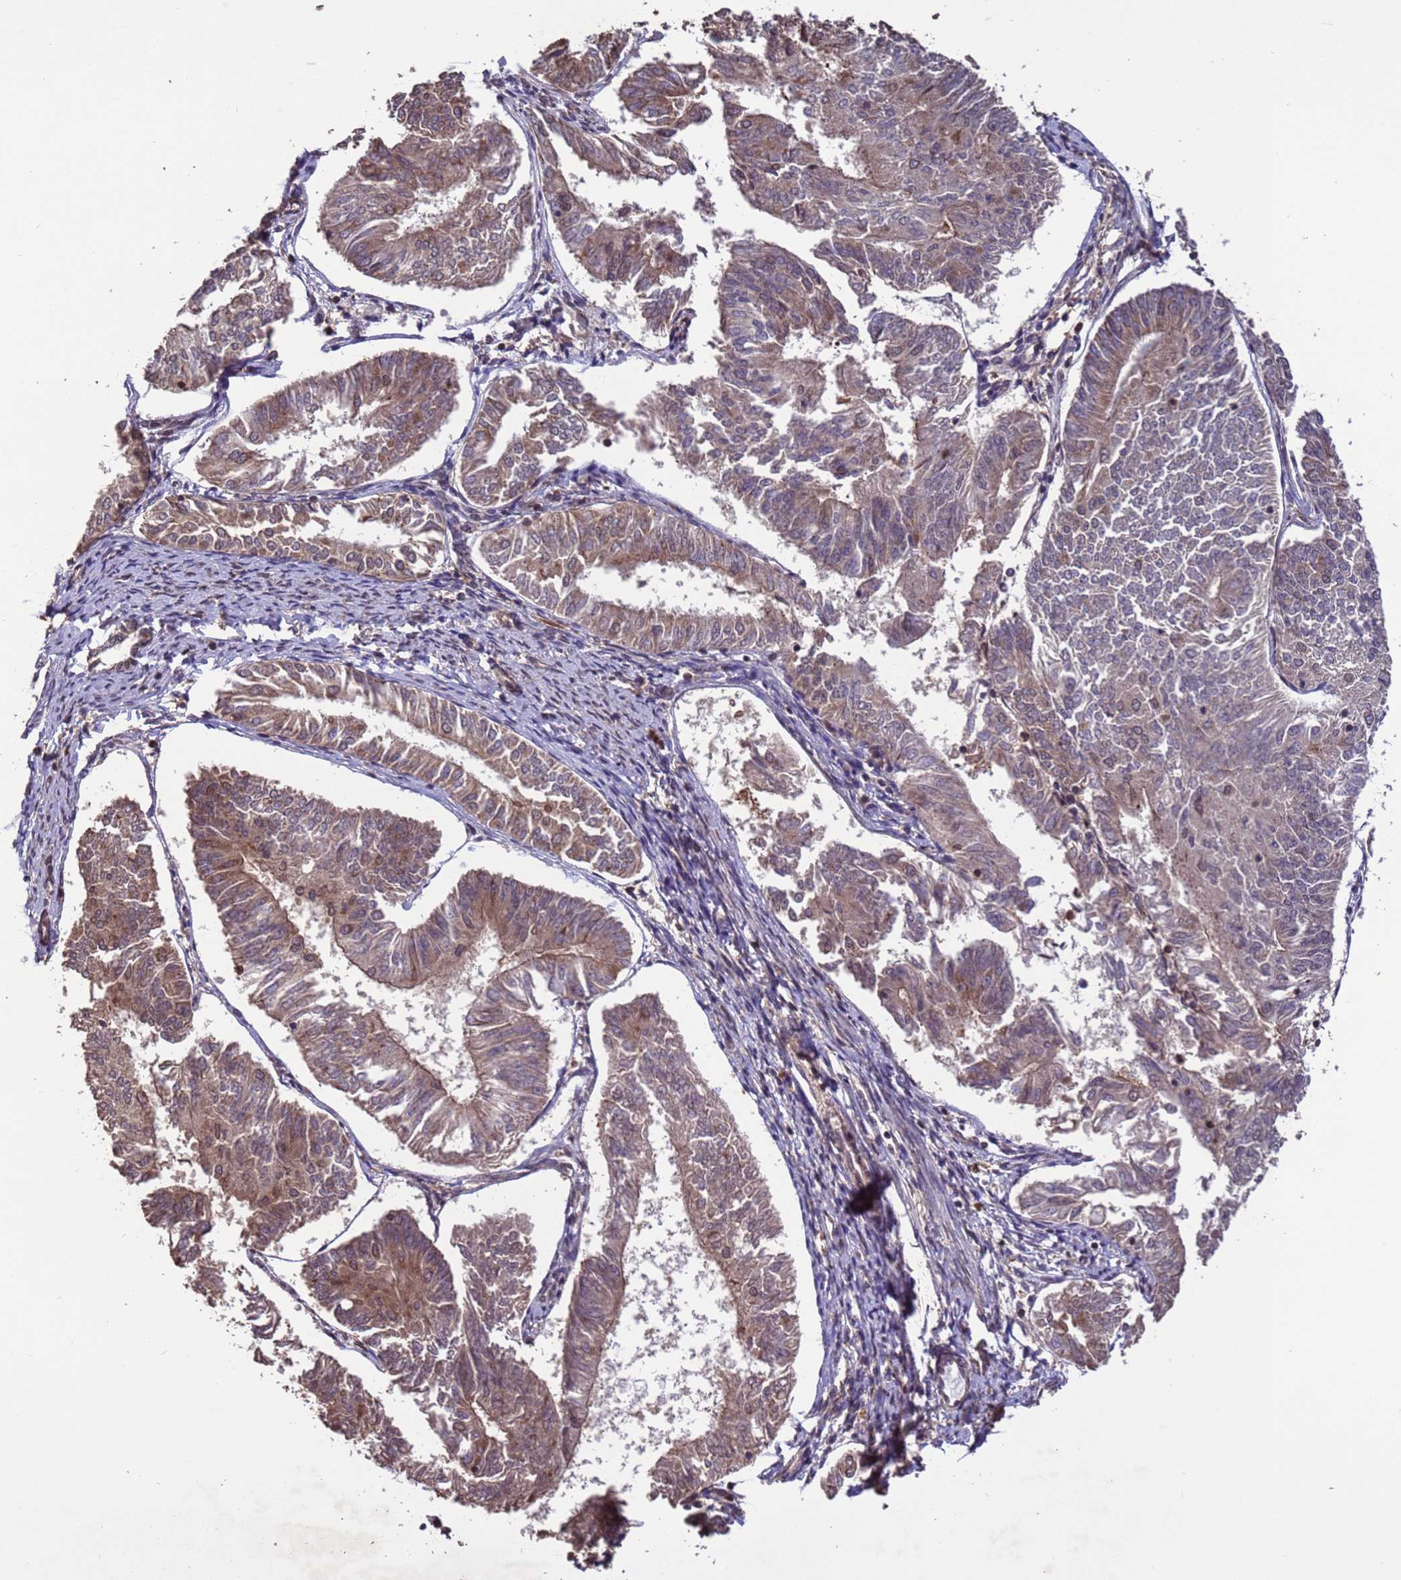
{"staining": {"intensity": "moderate", "quantity": "25%-75%", "location": "cytoplasmic/membranous,nuclear"}, "tissue": "endometrial cancer", "cell_type": "Tumor cells", "image_type": "cancer", "snomed": [{"axis": "morphology", "description": "Adenocarcinoma, NOS"}, {"axis": "topography", "description": "Endometrium"}], "caption": "IHC histopathology image of endometrial adenocarcinoma stained for a protein (brown), which displays medium levels of moderate cytoplasmic/membranous and nuclear expression in approximately 25%-75% of tumor cells.", "gene": "VSTM4", "patient": {"sex": "female", "age": 58}}